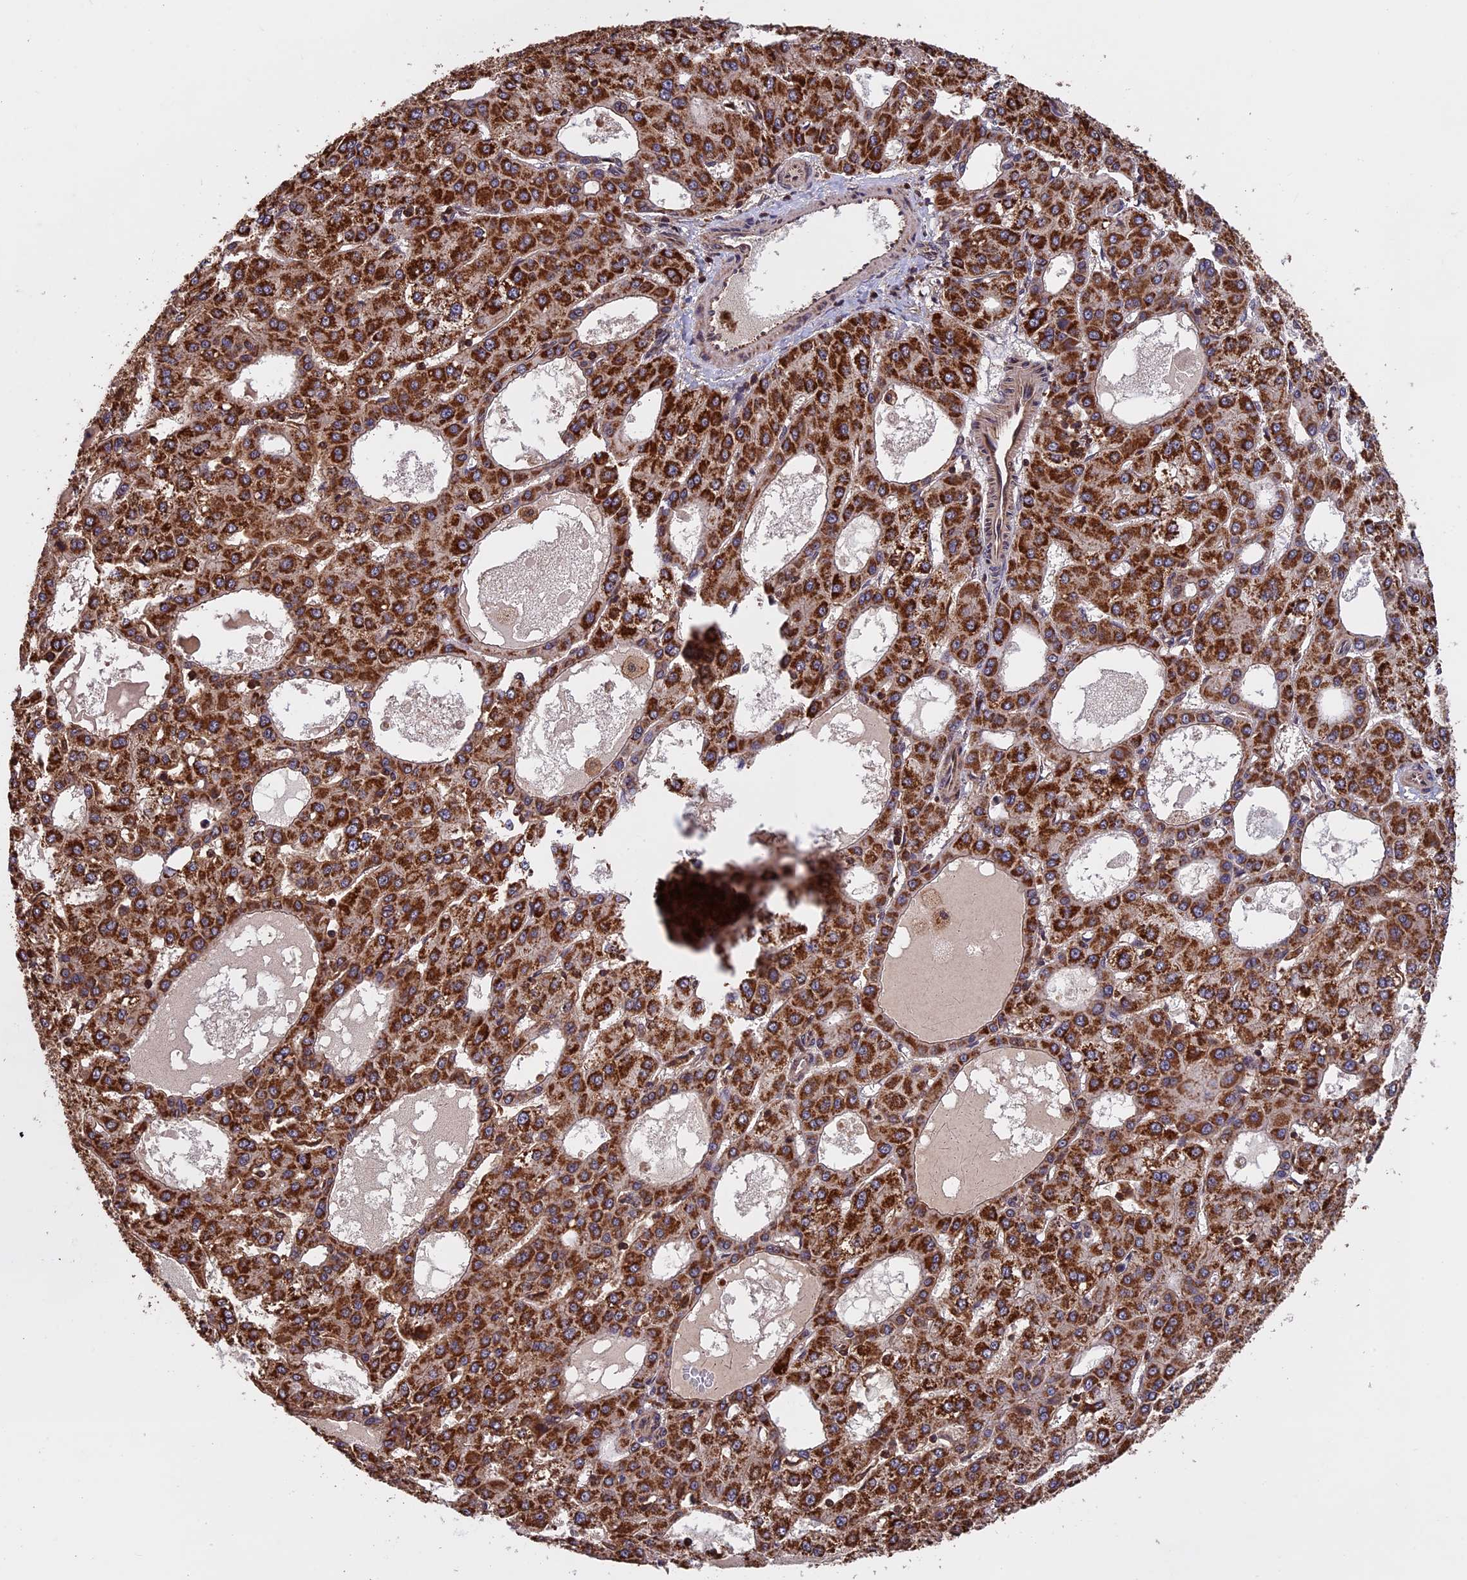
{"staining": {"intensity": "strong", "quantity": ">75%", "location": "cytoplasmic/membranous"}, "tissue": "liver cancer", "cell_type": "Tumor cells", "image_type": "cancer", "snomed": [{"axis": "morphology", "description": "Carcinoma, Hepatocellular, NOS"}, {"axis": "topography", "description": "Liver"}], "caption": "Immunohistochemical staining of liver hepatocellular carcinoma reveals high levels of strong cytoplasmic/membranous protein staining in about >75% of tumor cells.", "gene": "PKD2L2", "patient": {"sex": "male", "age": 47}}